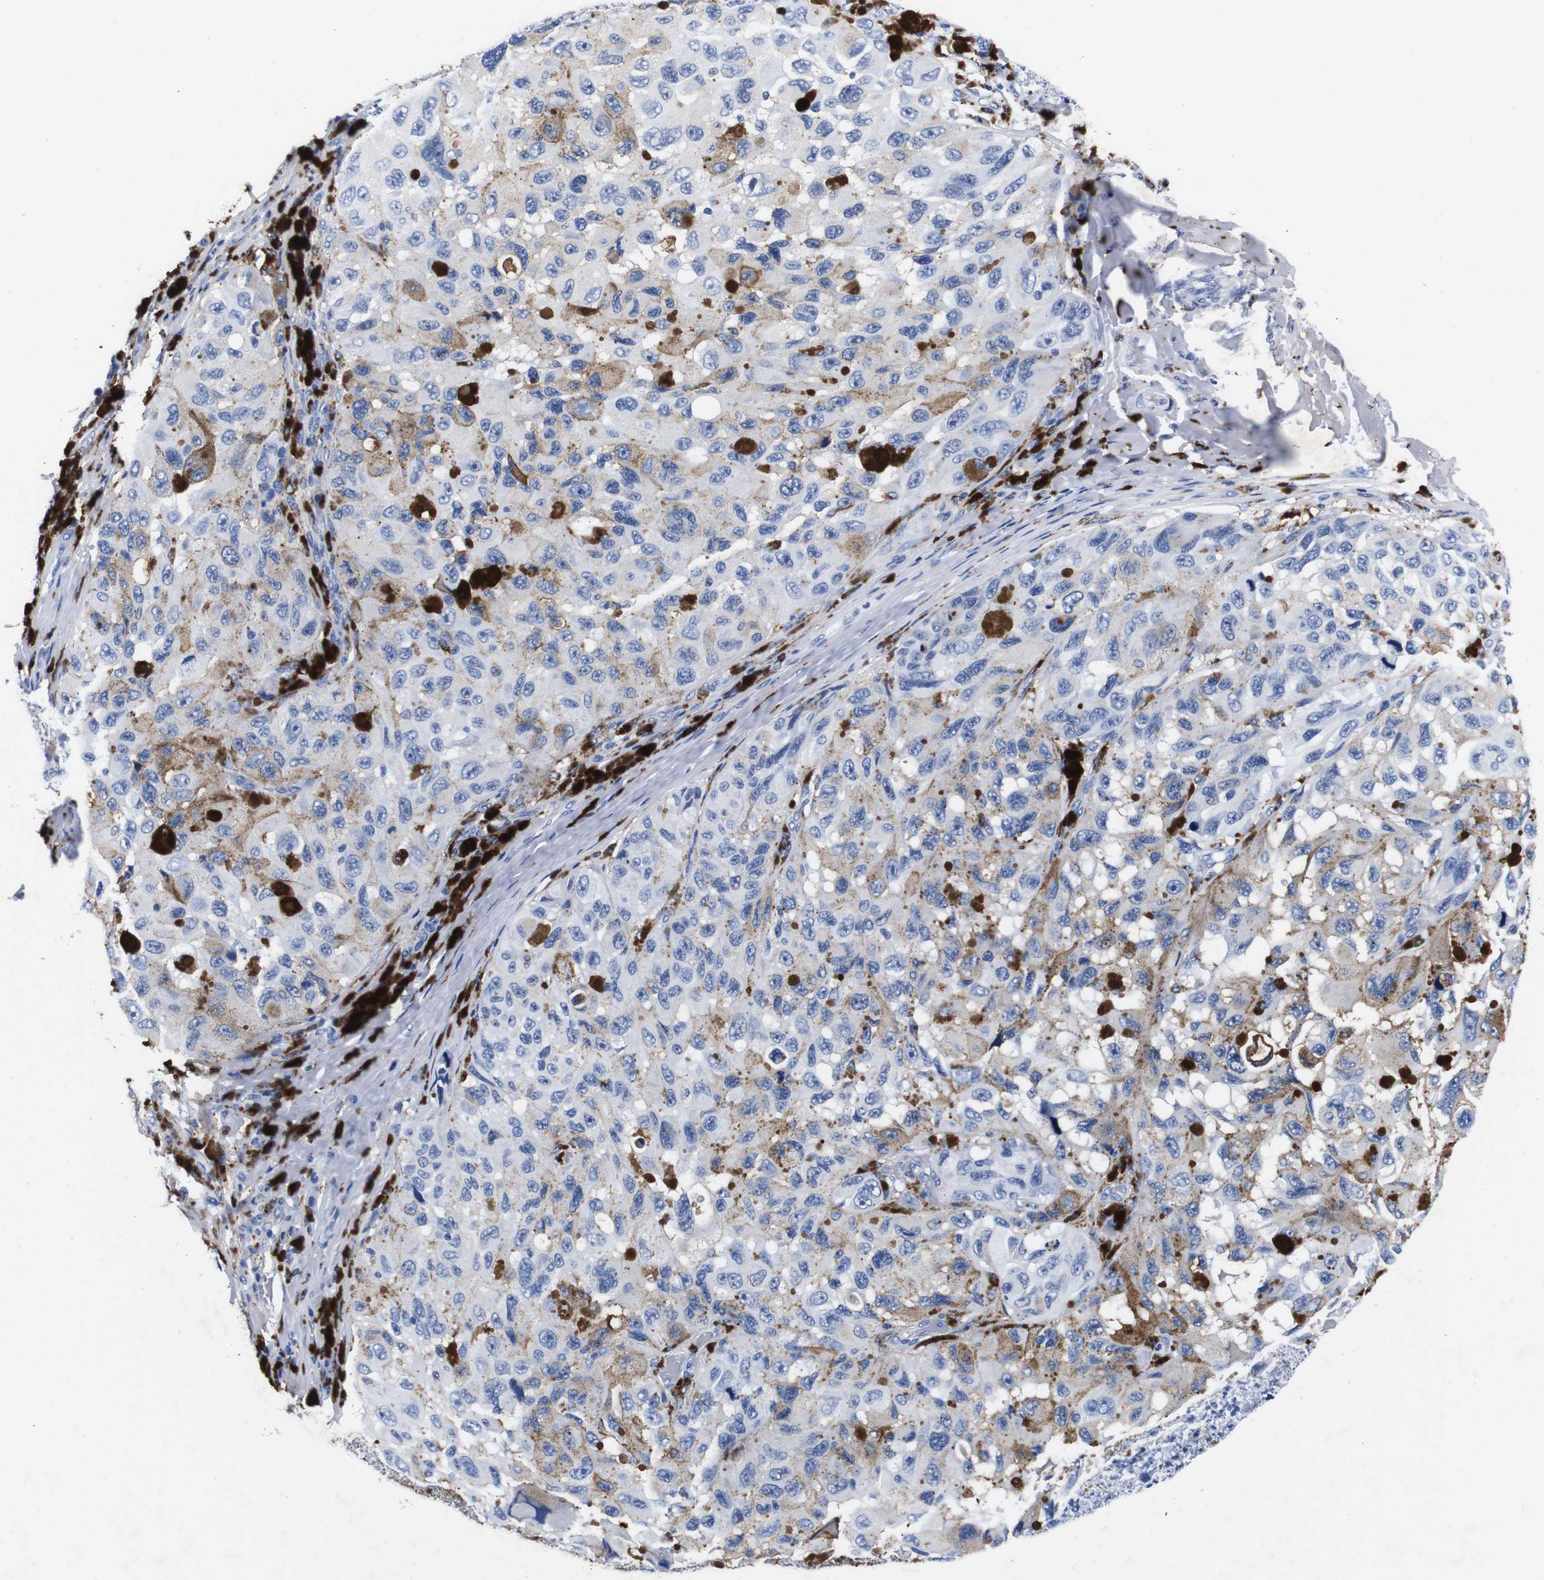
{"staining": {"intensity": "weak", "quantity": "<25%", "location": "cytoplasmic/membranous"}, "tissue": "melanoma", "cell_type": "Tumor cells", "image_type": "cancer", "snomed": [{"axis": "morphology", "description": "Malignant melanoma, NOS"}, {"axis": "topography", "description": "Skin"}], "caption": "Immunohistochemistry image of human malignant melanoma stained for a protein (brown), which reveals no positivity in tumor cells. The staining is performed using DAB brown chromogen with nuclei counter-stained in using hematoxylin.", "gene": "HLA-DMB", "patient": {"sex": "female", "age": 73}}